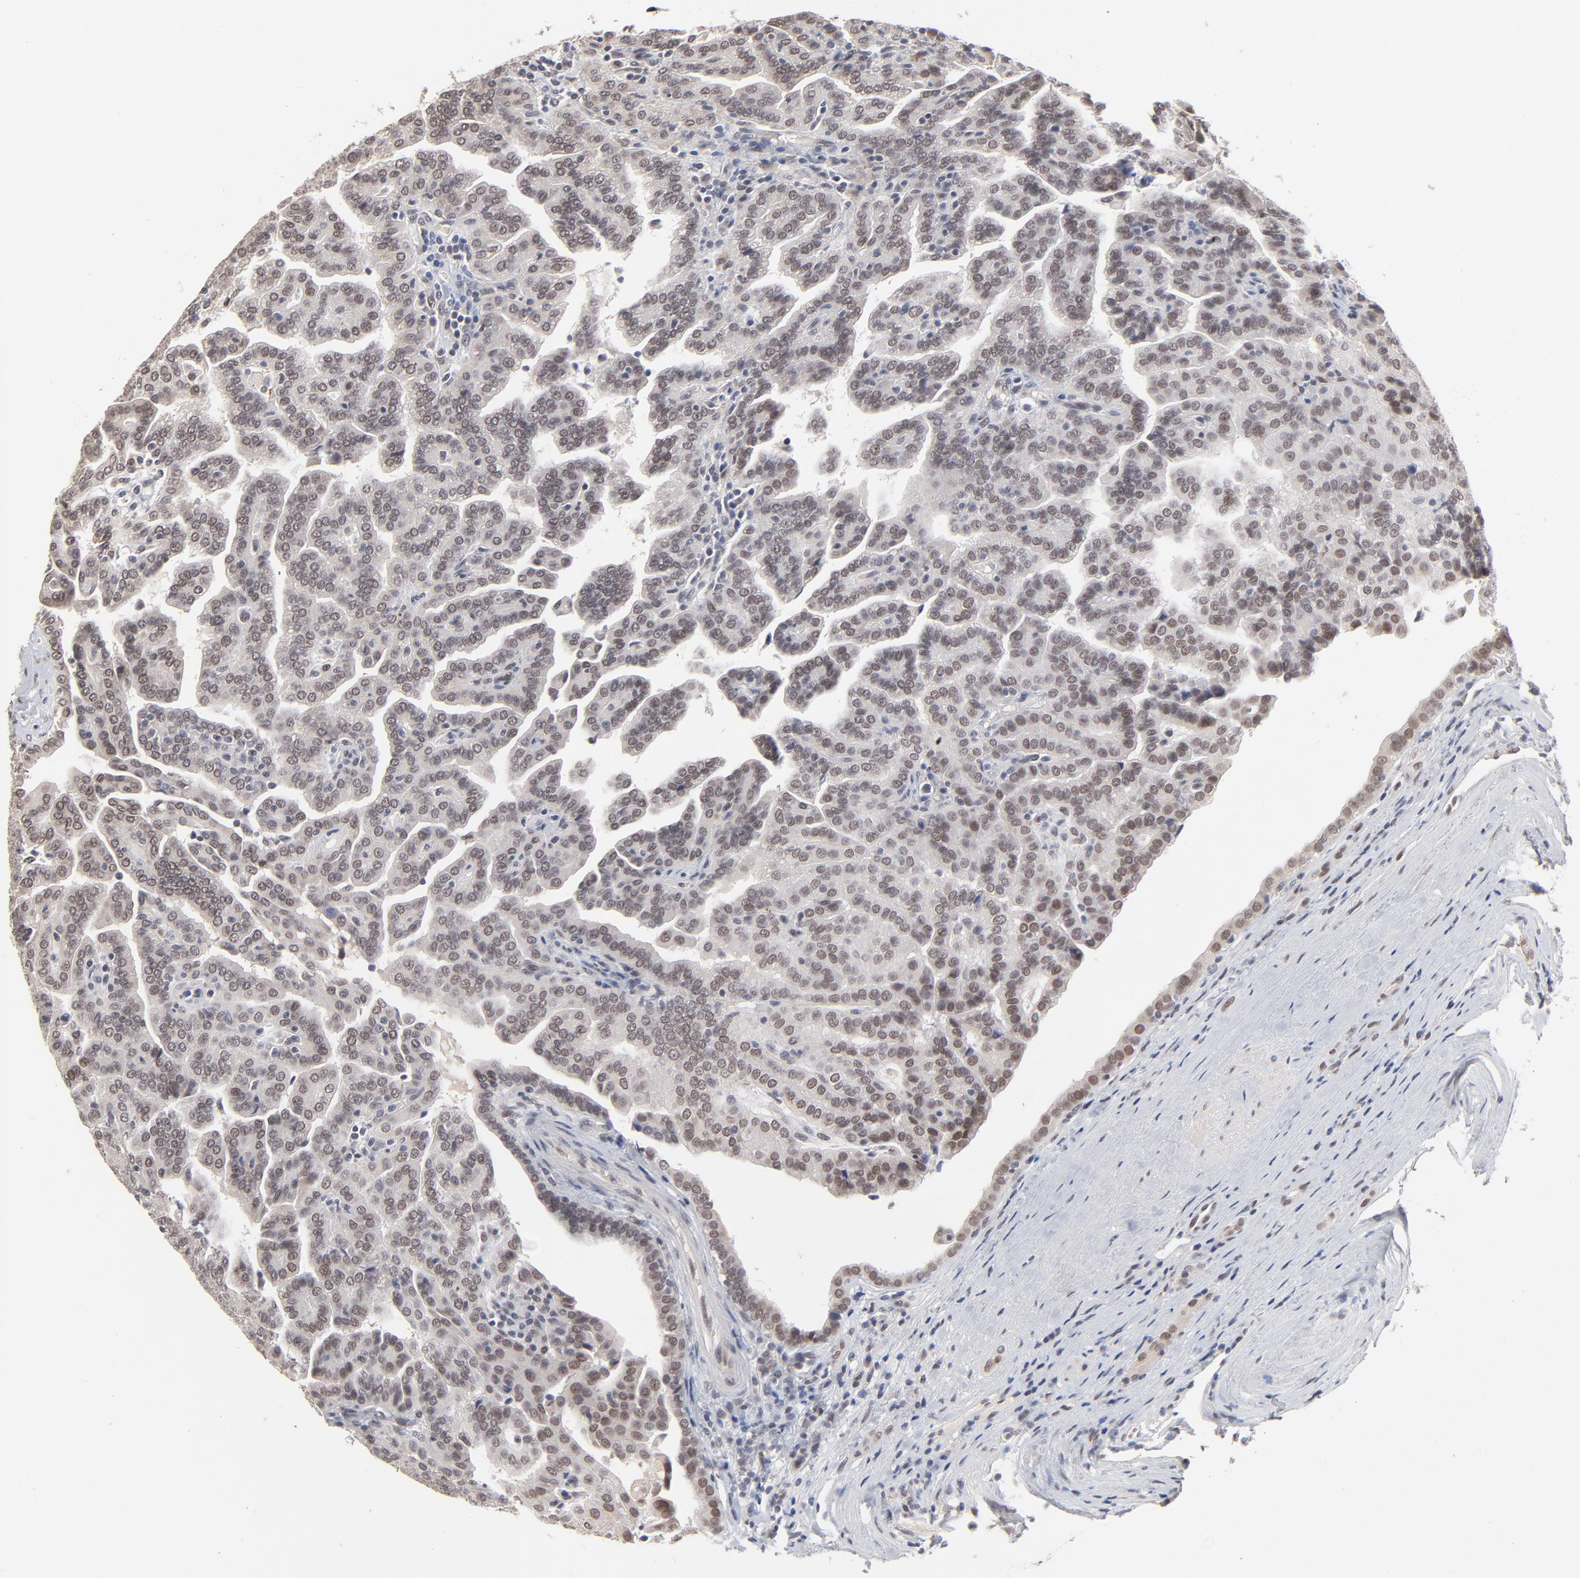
{"staining": {"intensity": "weak", "quantity": "25%-75%", "location": "nuclear"}, "tissue": "renal cancer", "cell_type": "Tumor cells", "image_type": "cancer", "snomed": [{"axis": "morphology", "description": "Adenocarcinoma, NOS"}, {"axis": "topography", "description": "Kidney"}], "caption": "A brown stain shows weak nuclear positivity of a protein in human adenocarcinoma (renal) tumor cells. Nuclei are stained in blue.", "gene": "MBIP", "patient": {"sex": "male", "age": 61}}